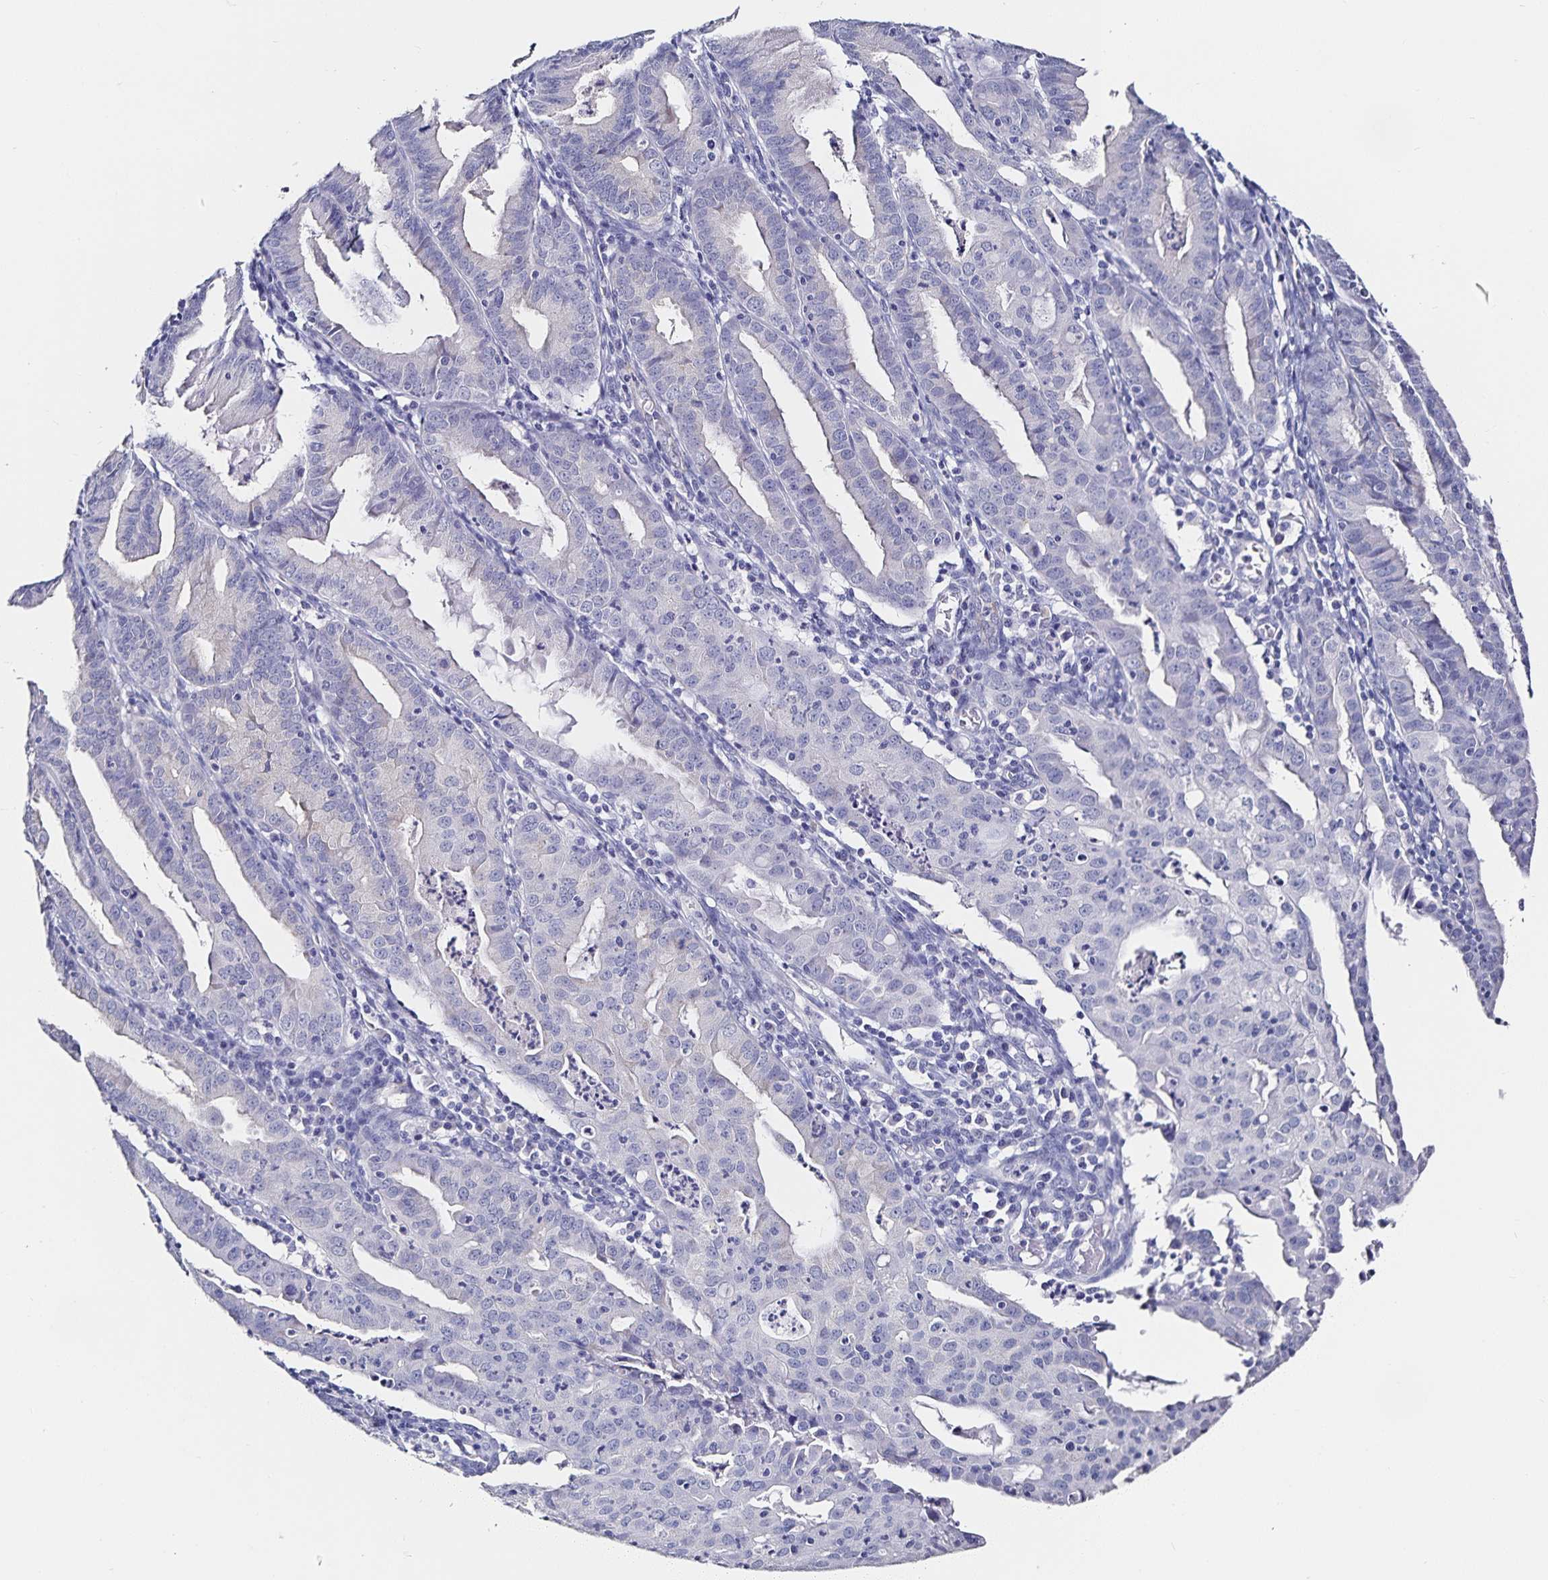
{"staining": {"intensity": "negative", "quantity": "none", "location": "none"}, "tissue": "endometrial cancer", "cell_type": "Tumor cells", "image_type": "cancer", "snomed": [{"axis": "morphology", "description": "Adenocarcinoma, NOS"}, {"axis": "topography", "description": "Endometrium"}], "caption": "Tumor cells show no significant staining in endometrial adenocarcinoma. Brightfield microscopy of IHC stained with DAB (3,3'-diaminobenzidine) (brown) and hematoxylin (blue), captured at high magnification.", "gene": "TSPAN7", "patient": {"sex": "female", "age": 60}}